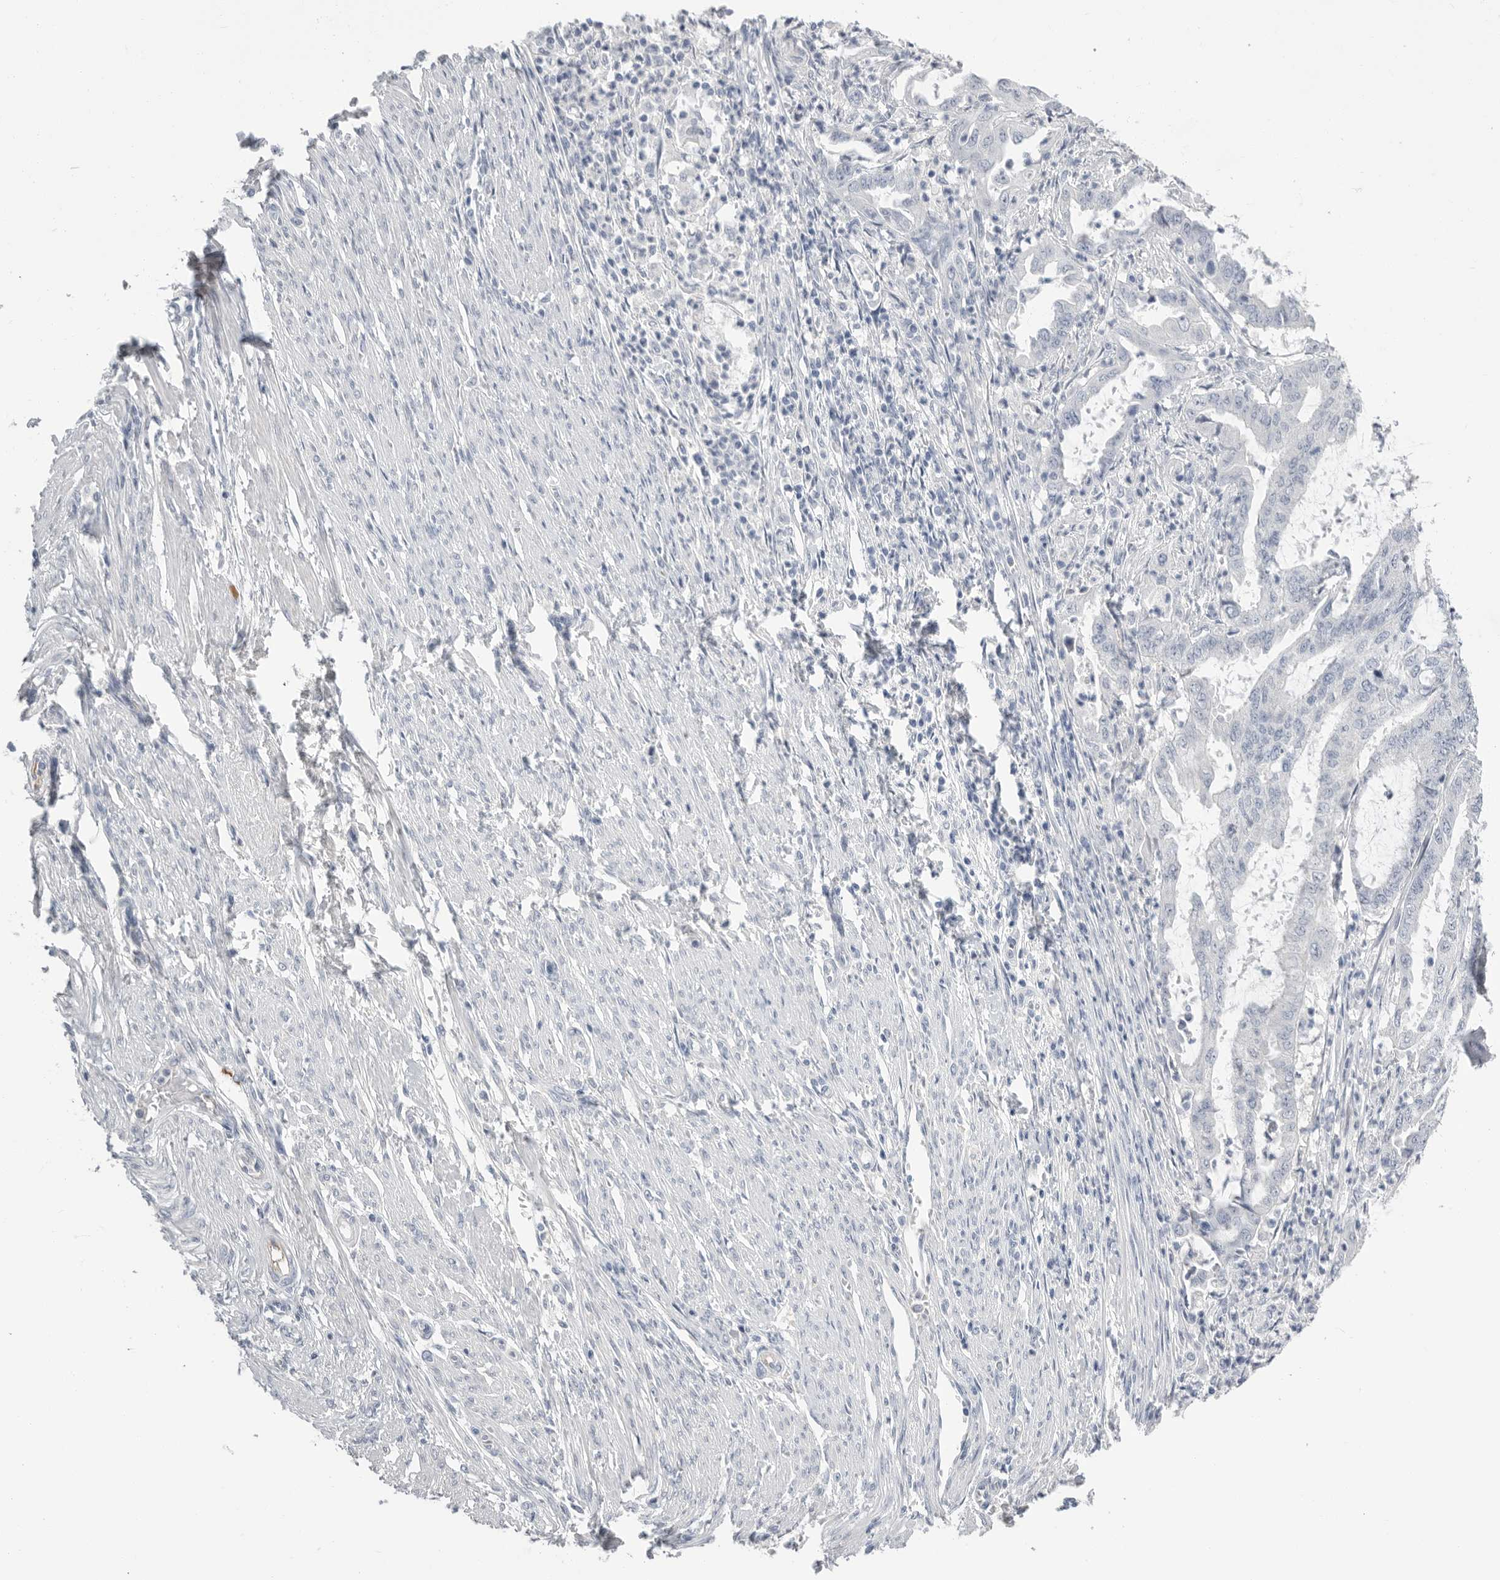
{"staining": {"intensity": "negative", "quantity": "none", "location": "none"}, "tissue": "endometrial cancer", "cell_type": "Tumor cells", "image_type": "cancer", "snomed": [{"axis": "morphology", "description": "Adenocarcinoma, NOS"}, {"axis": "topography", "description": "Endometrium"}], "caption": "The immunohistochemistry (IHC) micrograph has no significant staining in tumor cells of adenocarcinoma (endometrial) tissue.", "gene": "APOA2", "patient": {"sex": "female", "age": 51}}